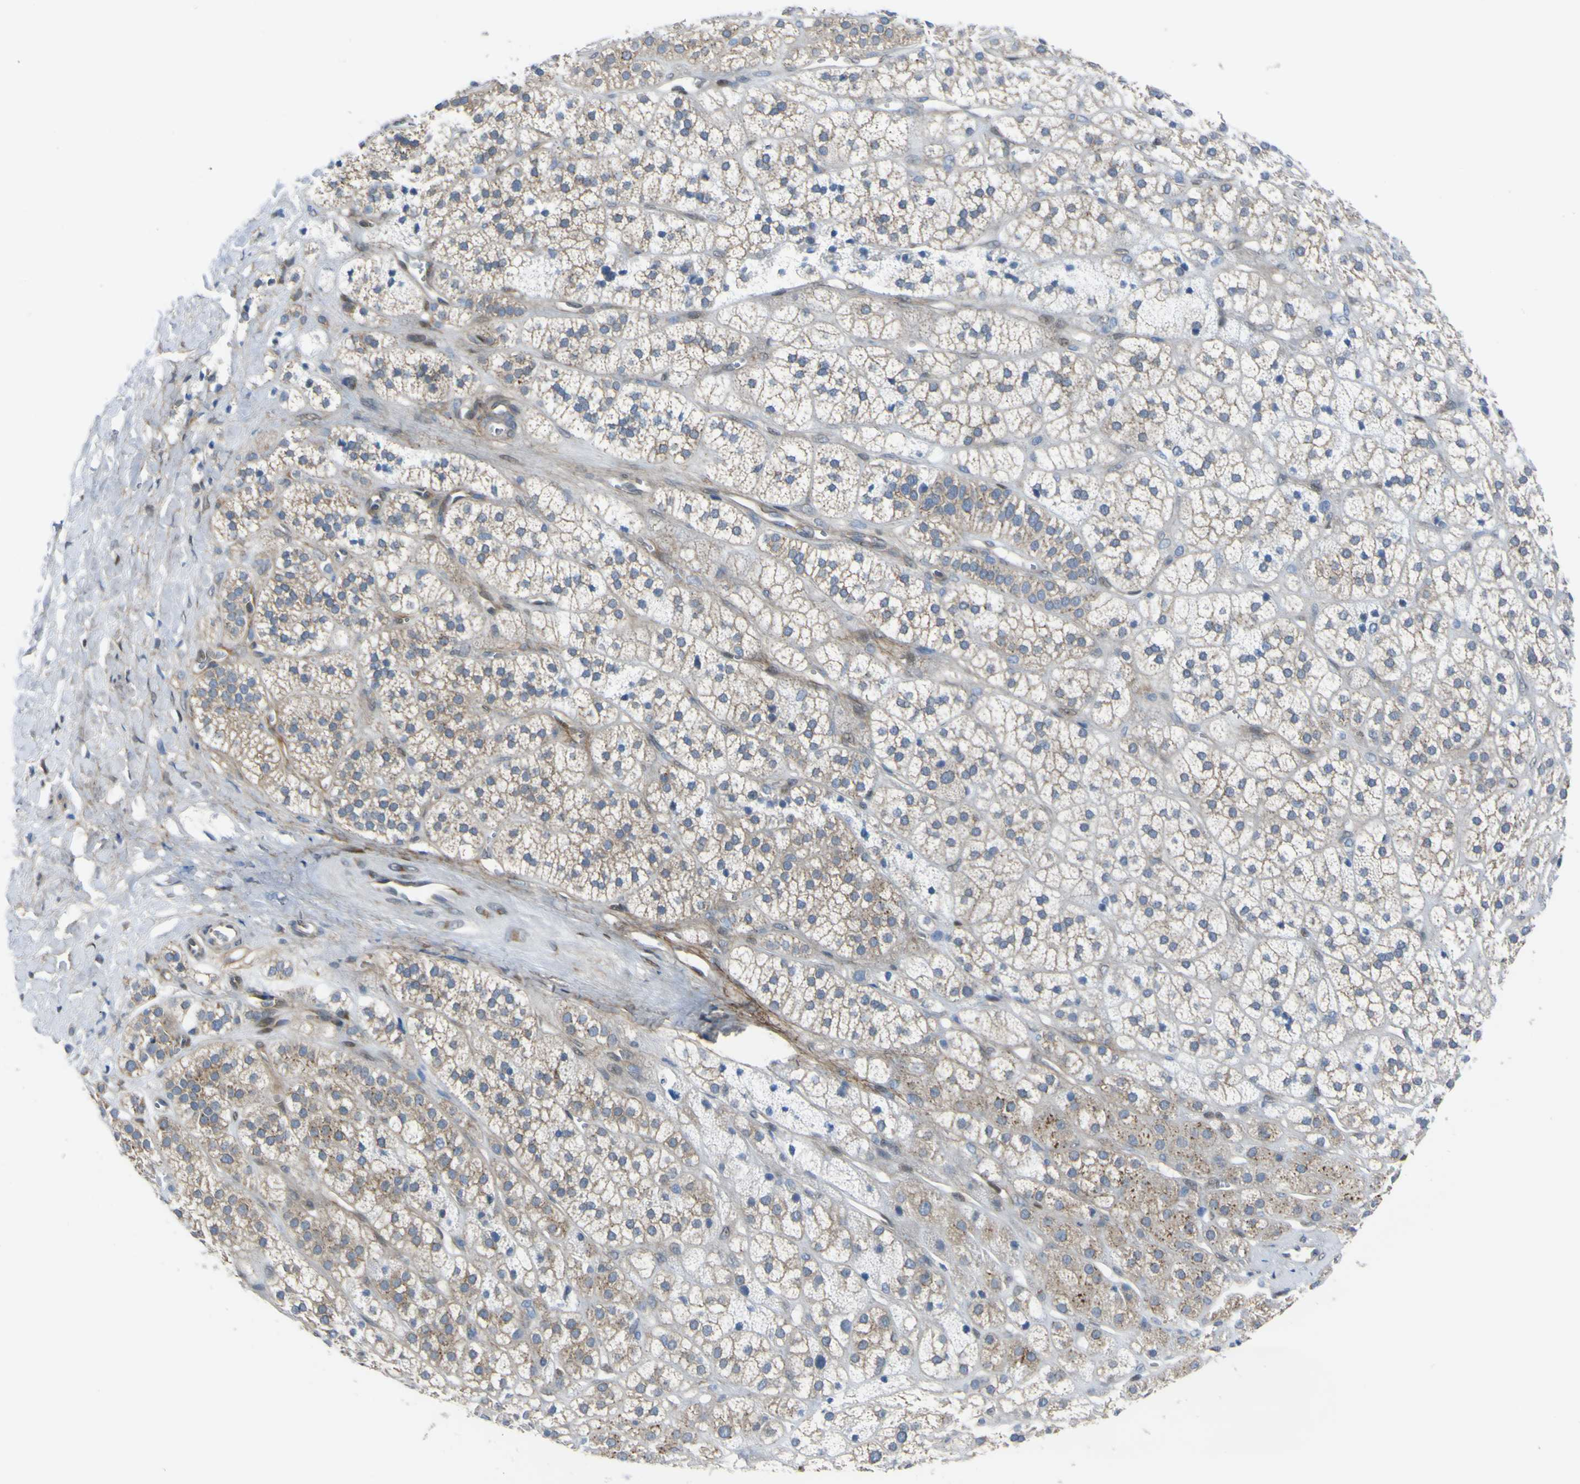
{"staining": {"intensity": "moderate", "quantity": "25%-75%", "location": "cytoplasmic/membranous"}, "tissue": "adrenal gland", "cell_type": "Glandular cells", "image_type": "normal", "snomed": [{"axis": "morphology", "description": "Normal tissue, NOS"}, {"axis": "topography", "description": "Adrenal gland"}], "caption": "Immunohistochemistry photomicrograph of normal adrenal gland: adrenal gland stained using immunohistochemistry reveals medium levels of moderate protein expression localized specifically in the cytoplasmic/membranous of glandular cells, appearing as a cytoplasmic/membranous brown color.", "gene": "LRRN1", "patient": {"sex": "male", "age": 56}}